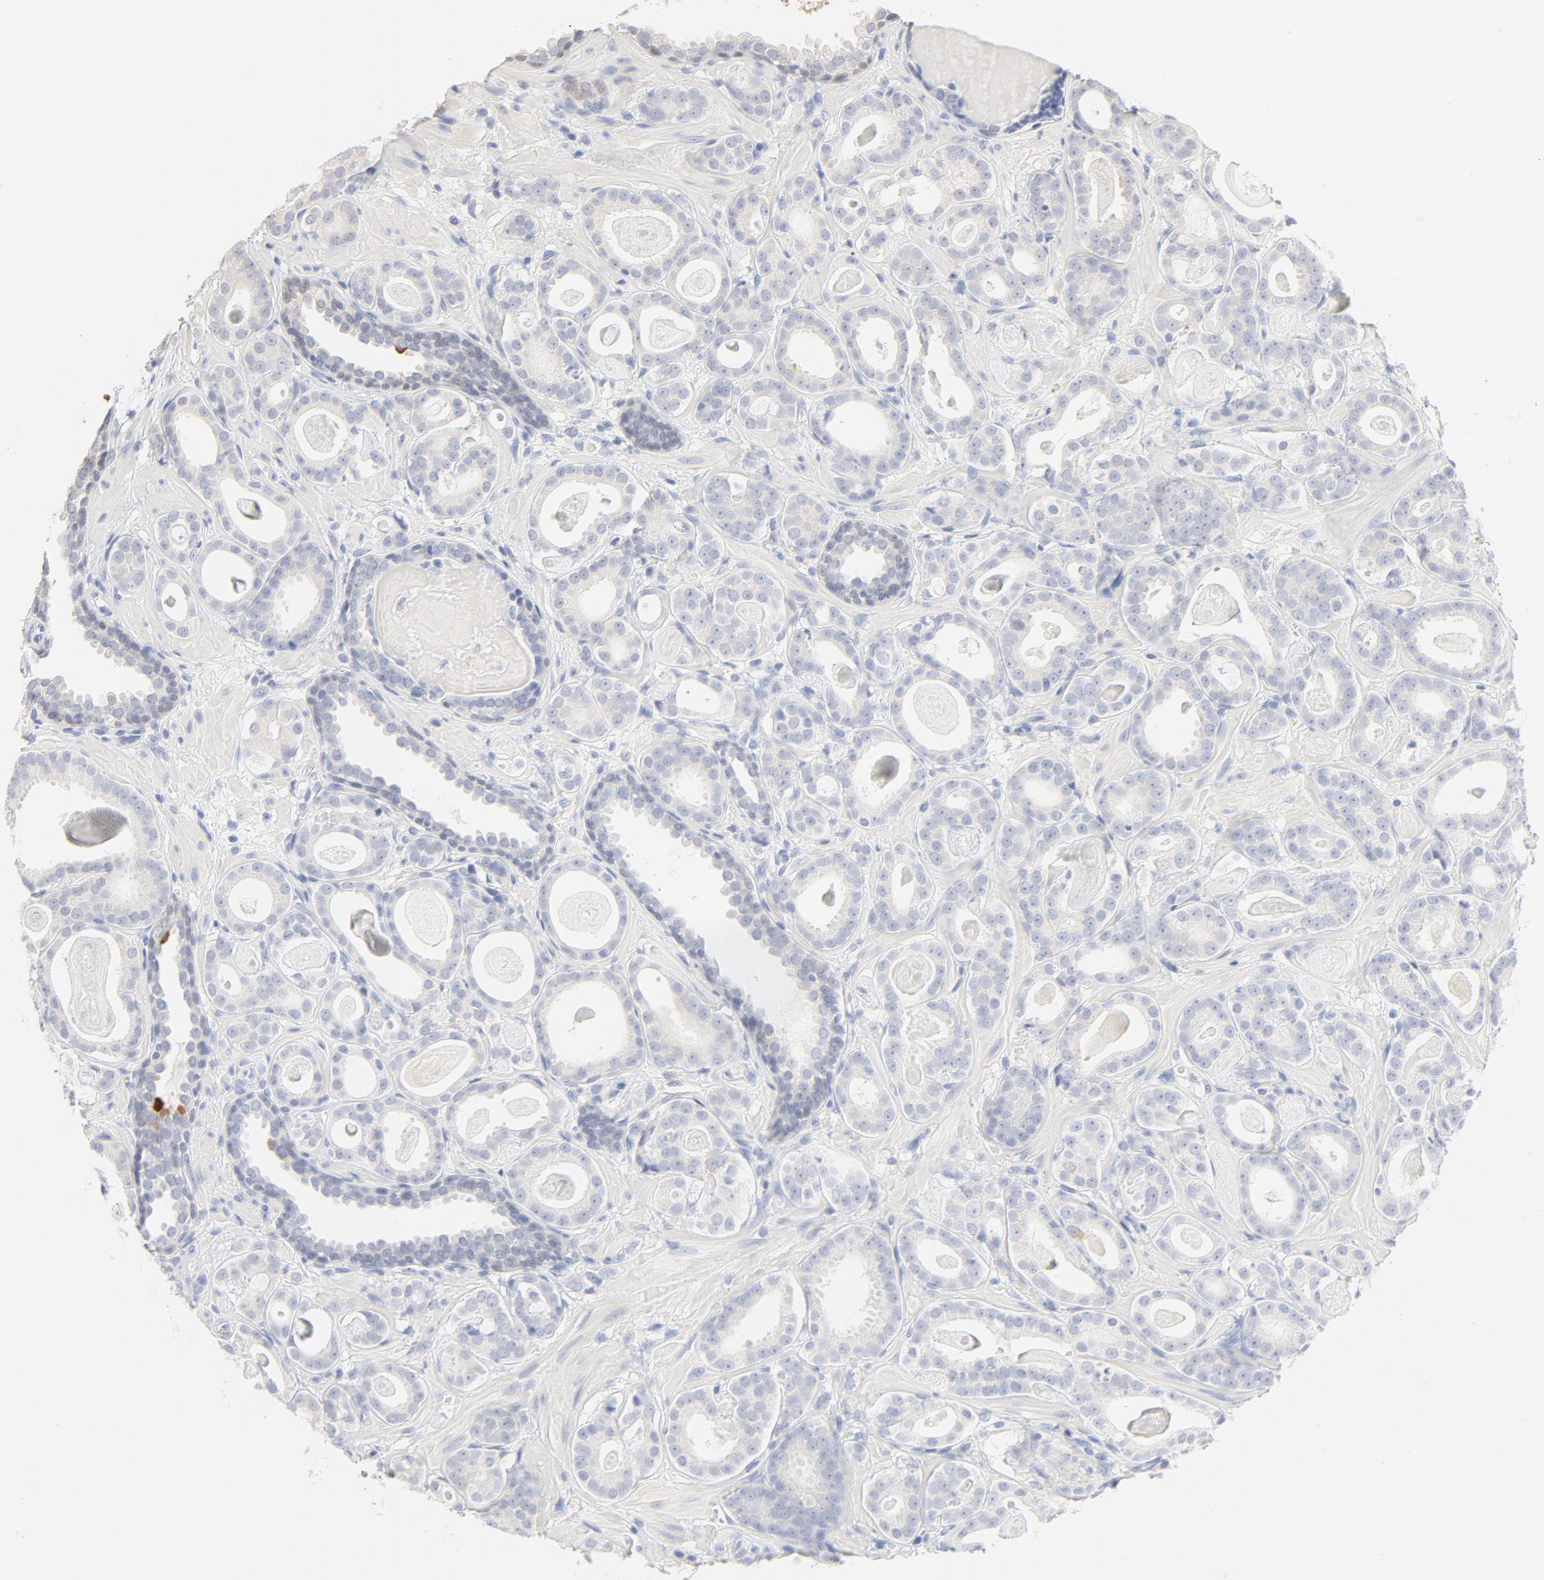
{"staining": {"intensity": "negative", "quantity": "none", "location": "none"}, "tissue": "prostate cancer", "cell_type": "Tumor cells", "image_type": "cancer", "snomed": [{"axis": "morphology", "description": "Adenocarcinoma, Low grade"}, {"axis": "topography", "description": "Prostate"}], "caption": "Photomicrograph shows no significant protein expression in tumor cells of prostate low-grade adenocarcinoma. The staining is performed using DAB brown chromogen with nuclei counter-stained in using hematoxylin.", "gene": "FCGBP", "patient": {"sex": "male", "age": 57}}